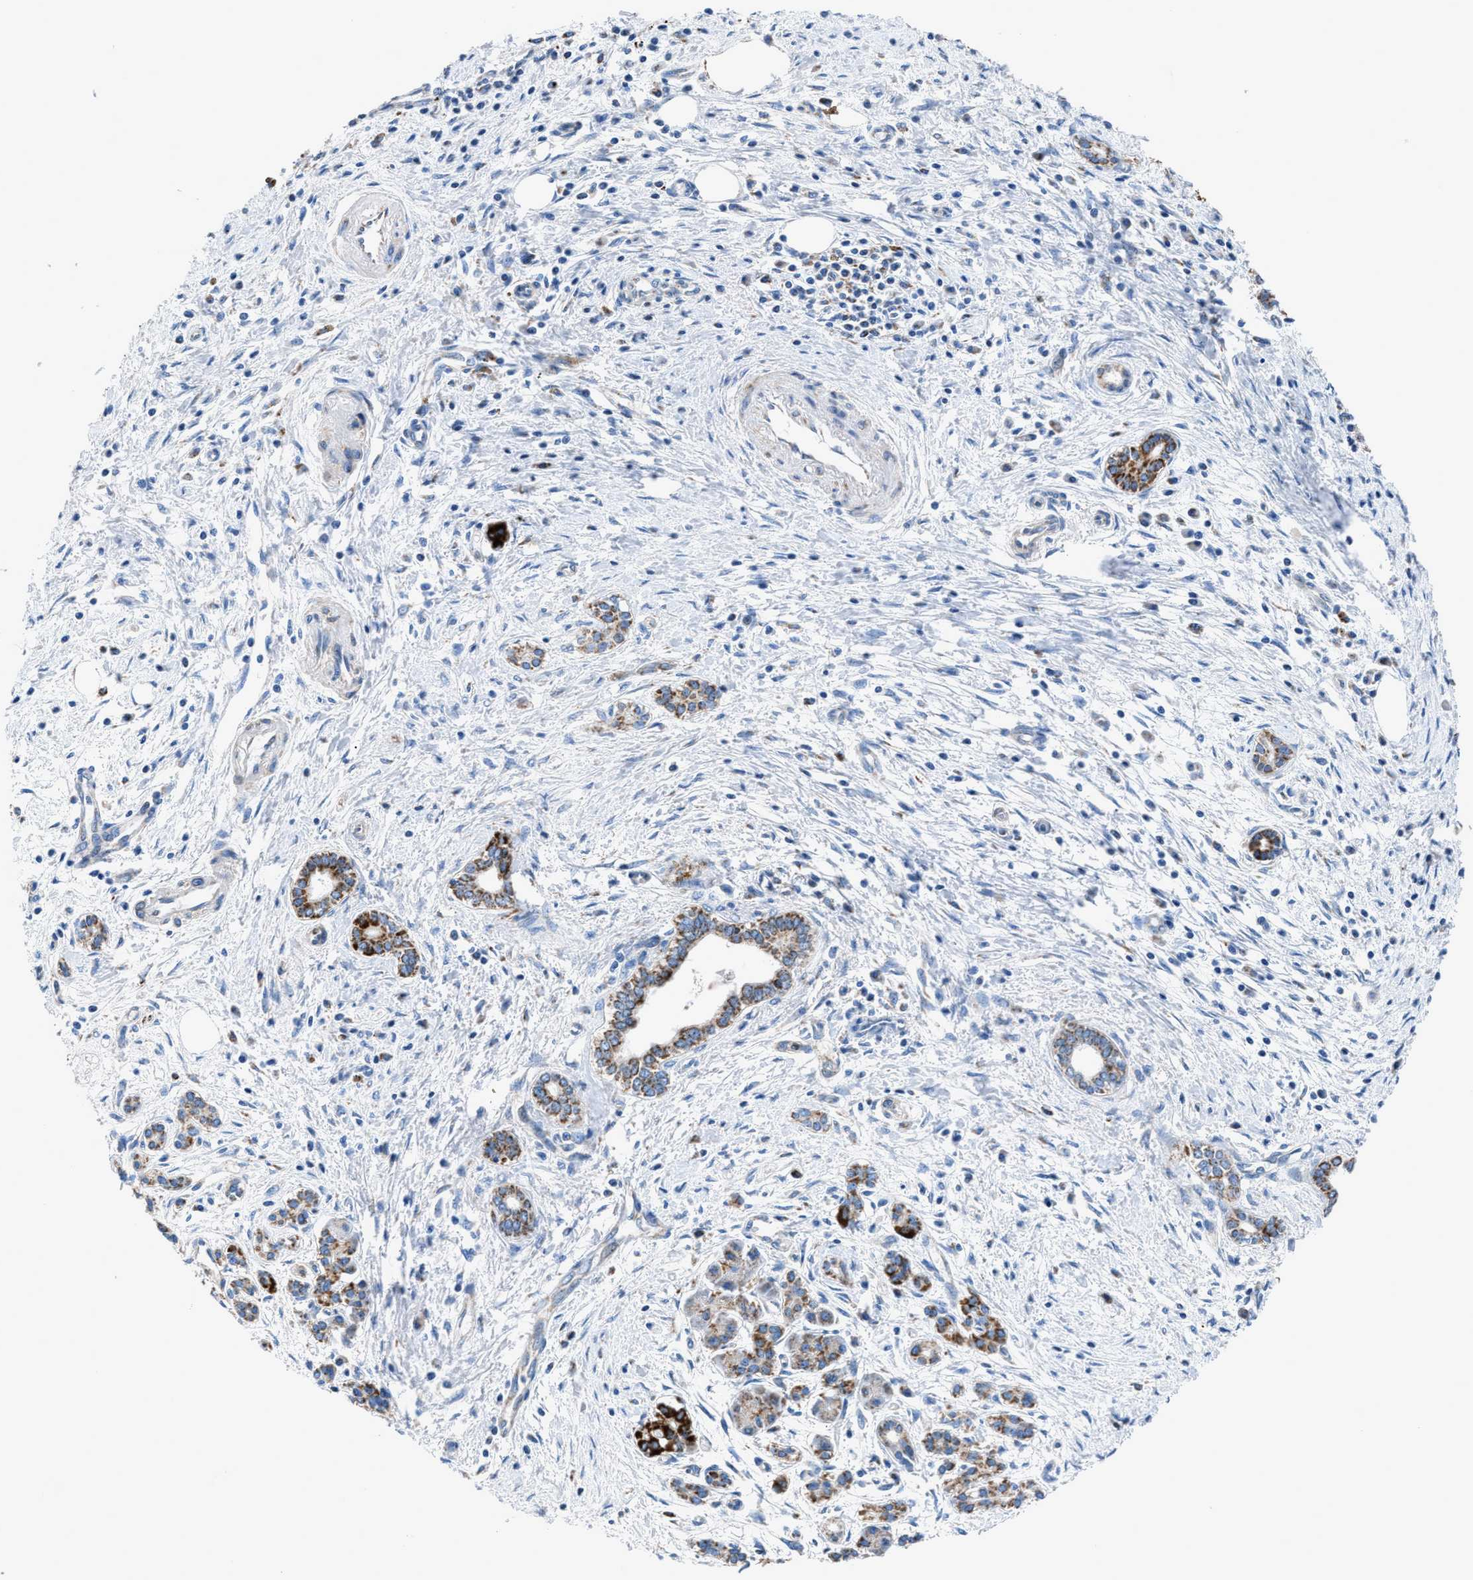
{"staining": {"intensity": "strong", "quantity": "25%-75%", "location": "cytoplasmic/membranous"}, "tissue": "pancreatic cancer", "cell_type": "Tumor cells", "image_type": "cancer", "snomed": [{"axis": "morphology", "description": "Adenocarcinoma, NOS"}, {"axis": "topography", "description": "Pancreas"}], "caption": "The image displays staining of adenocarcinoma (pancreatic), revealing strong cytoplasmic/membranous protein positivity (brown color) within tumor cells. The staining was performed using DAB (3,3'-diaminobenzidine), with brown indicating positive protein expression. Nuclei are stained blue with hematoxylin.", "gene": "ZDHHC3", "patient": {"sex": "female", "age": 70}}